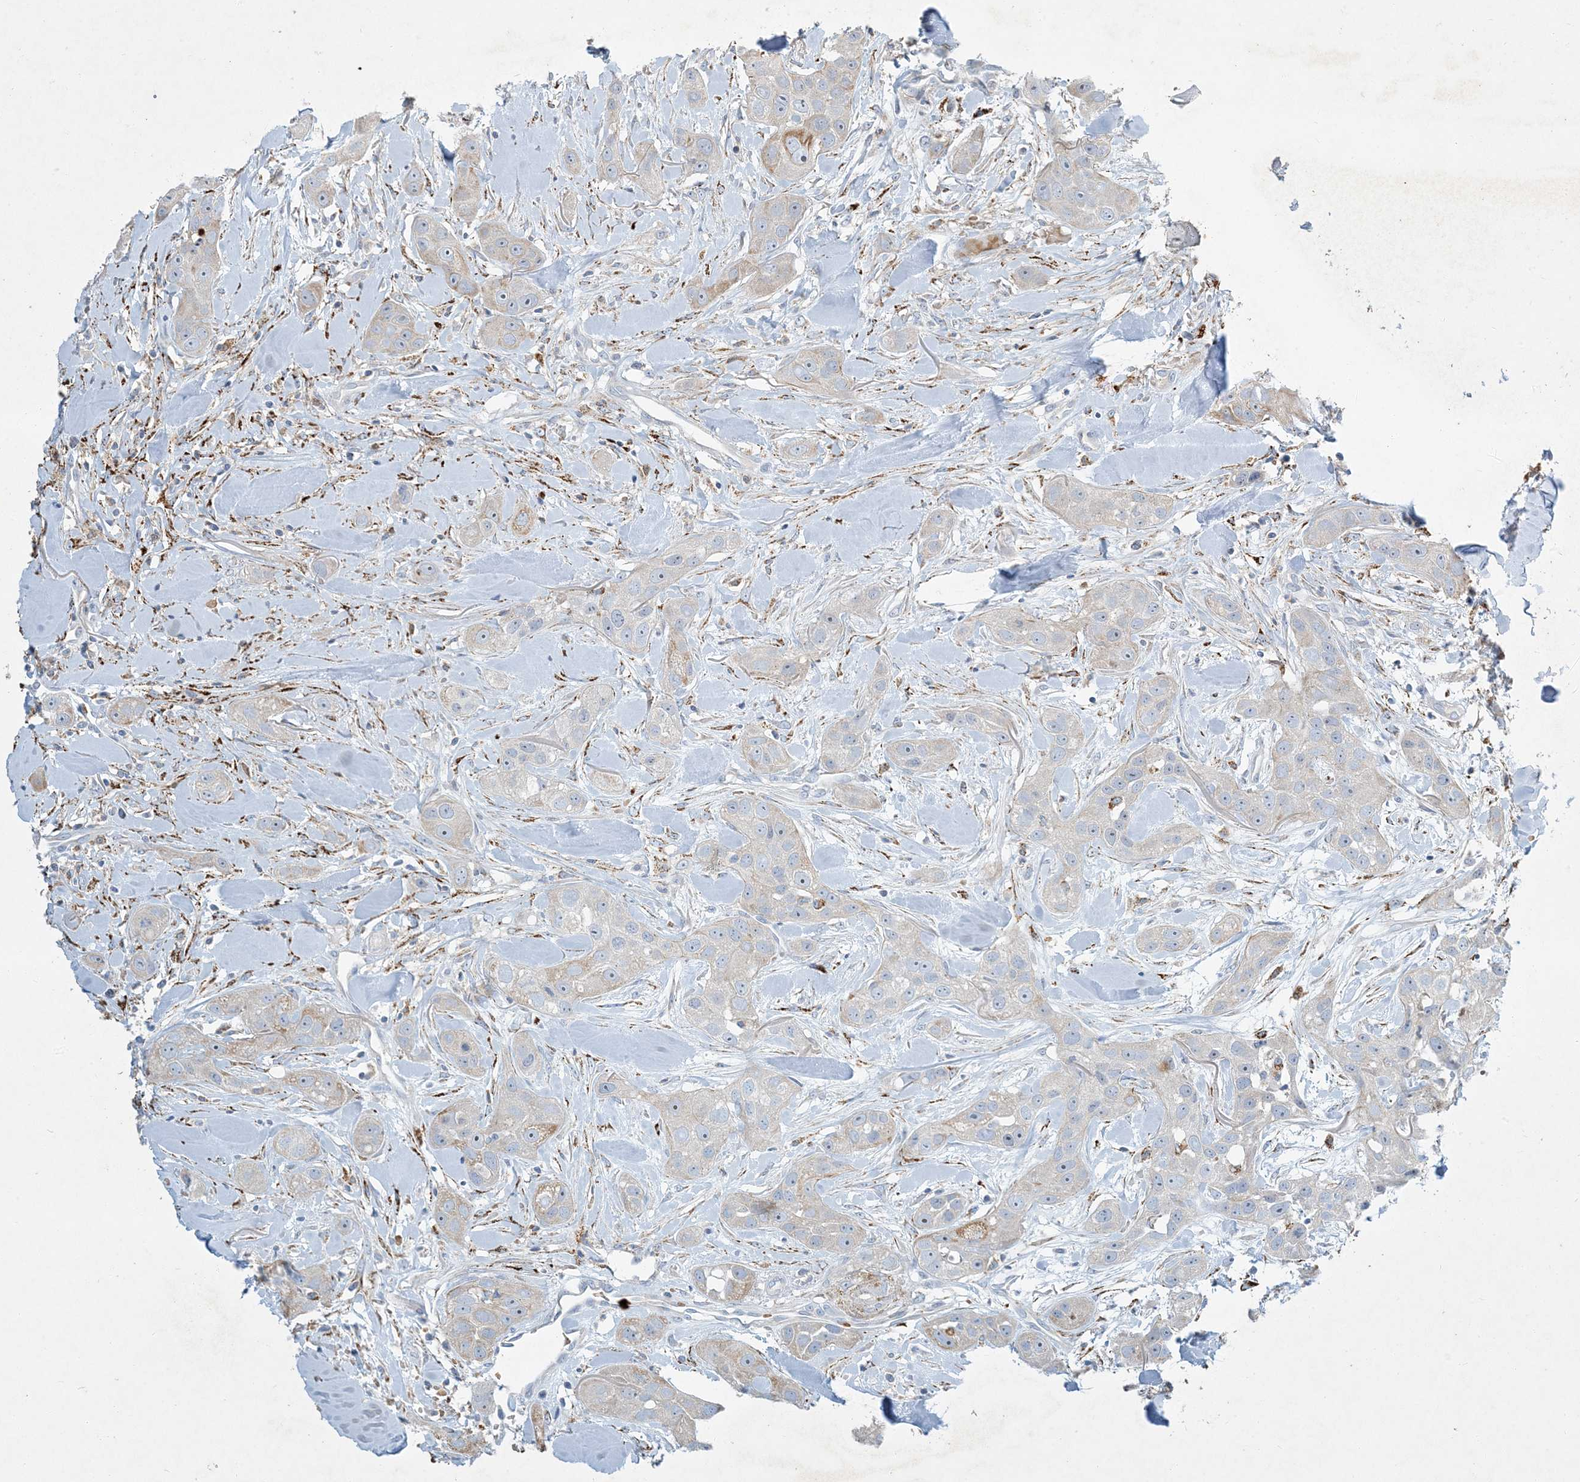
{"staining": {"intensity": "weak", "quantity": "<25%", "location": "cytoplasmic/membranous"}, "tissue": "head and neck cancer", "cell_type": "Tumor cells", "image_type": "cancer", "snomed": [{"axis": "morphology", "description": "Normal tissue, NOS"}, {"axis": "morphology", "description": "Squamous cell carcinoma, NOS"}, {"axis": "topography", "description": "Skeletal muscle"}, {"axis": "topography", "description": "Head-Neck"}], "caption": "The image reveals no significant staining in tumor cells of head and neck cancer (squamous cell carcinoma).", "gene": "LTN1", "patient": {"sex": "male", "age": 51}}